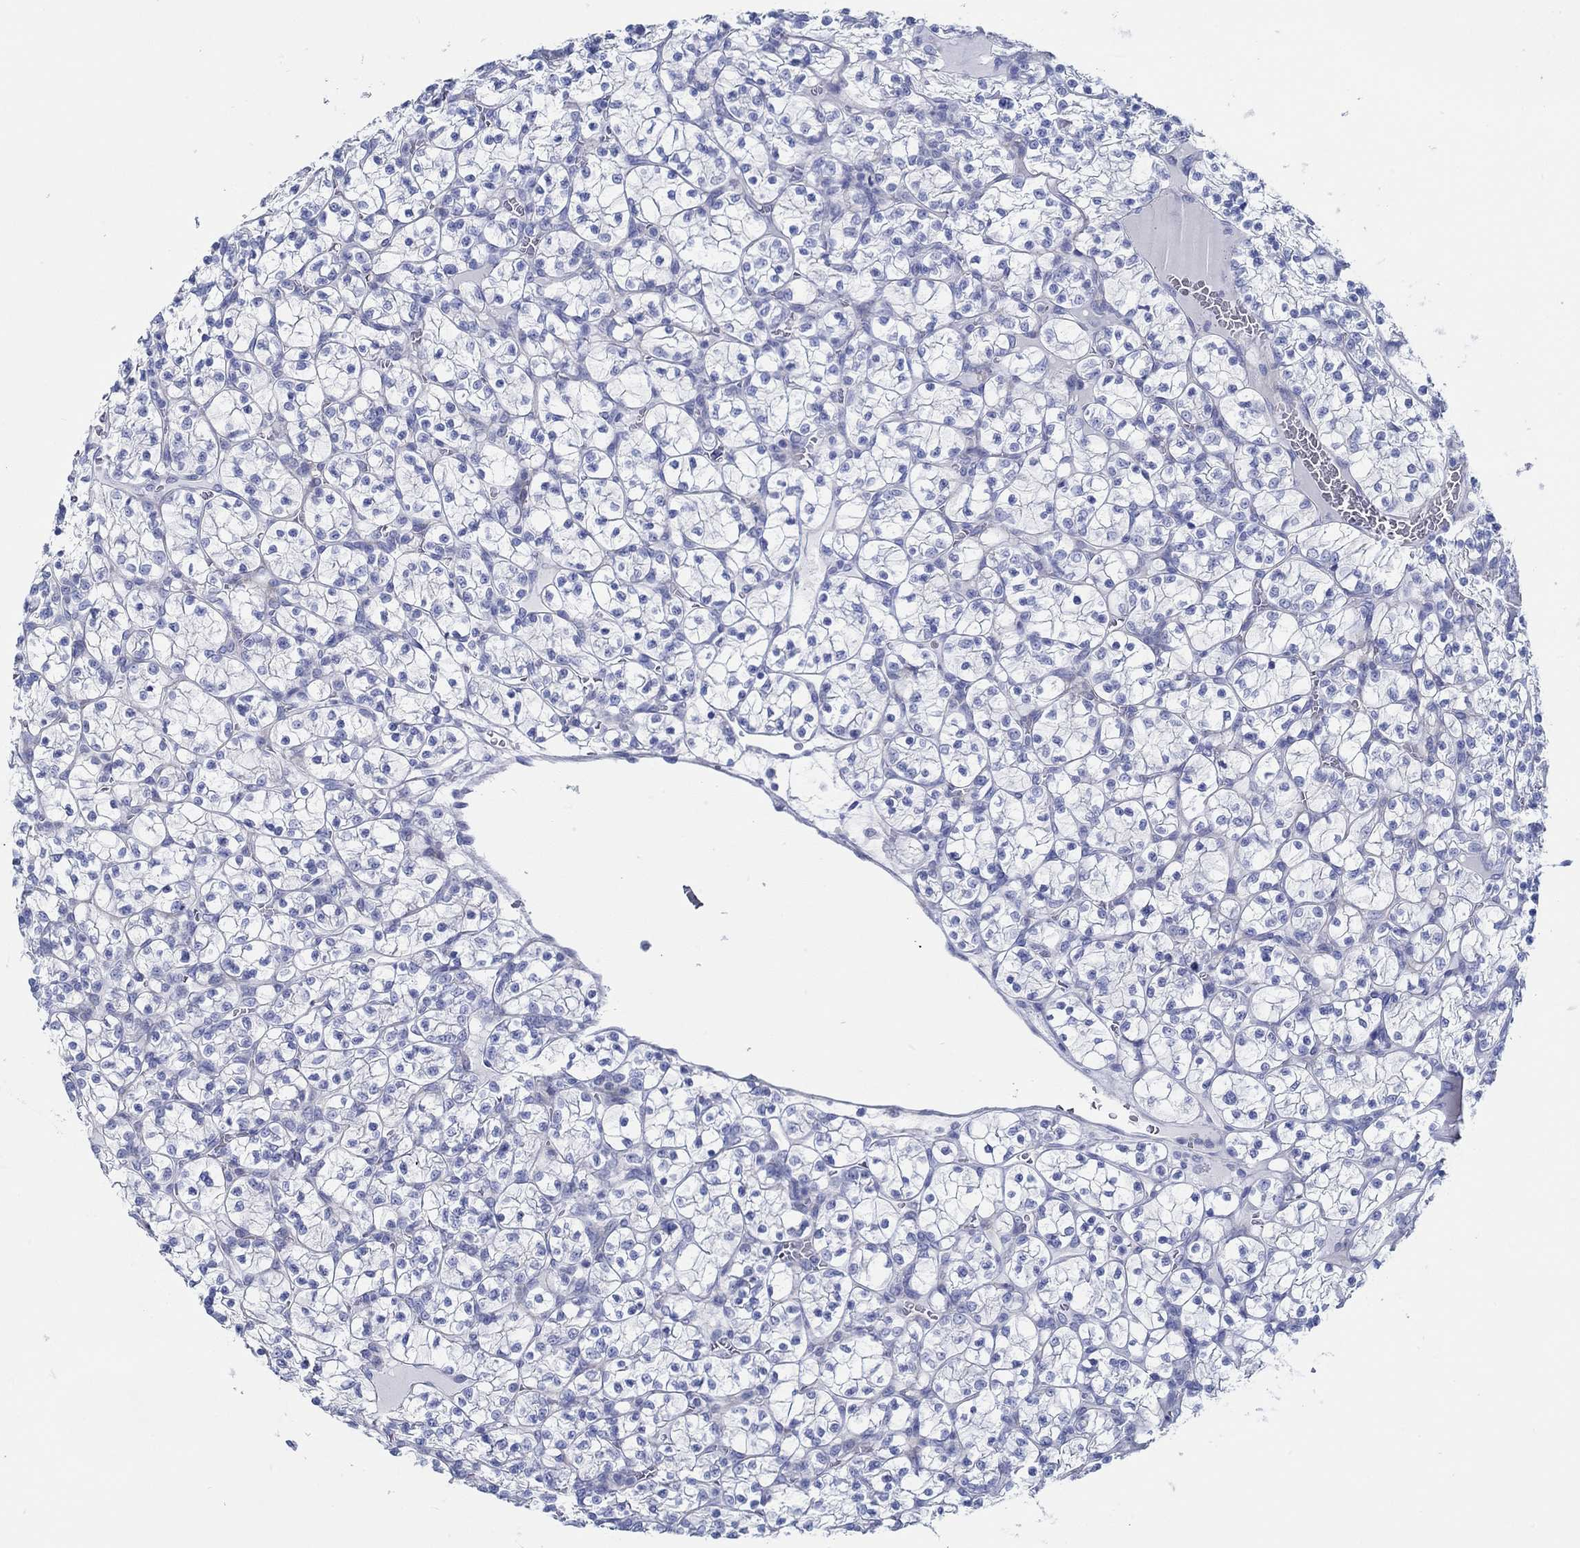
{"staining": {"intensity": "negative", "quantity": "none", "location": "none"}, "tissue": "renal cancer", "cell_type": "Tumor cells", "image_type": "cancer", "snomed": [{"axis": "morphology", "description": "Adenocarcinoma, NOS"}, {"axis": "topography", "description": "Kidney"}], "caption": "Protein analysis of renal cancer exhibits no significant positivity in tumor cells. (DAB immunohistochemistry (IHC) with hematoxylin counter stain).", "gene": "IGFBP6", "patient": {"sex": "female", "age": 89}}